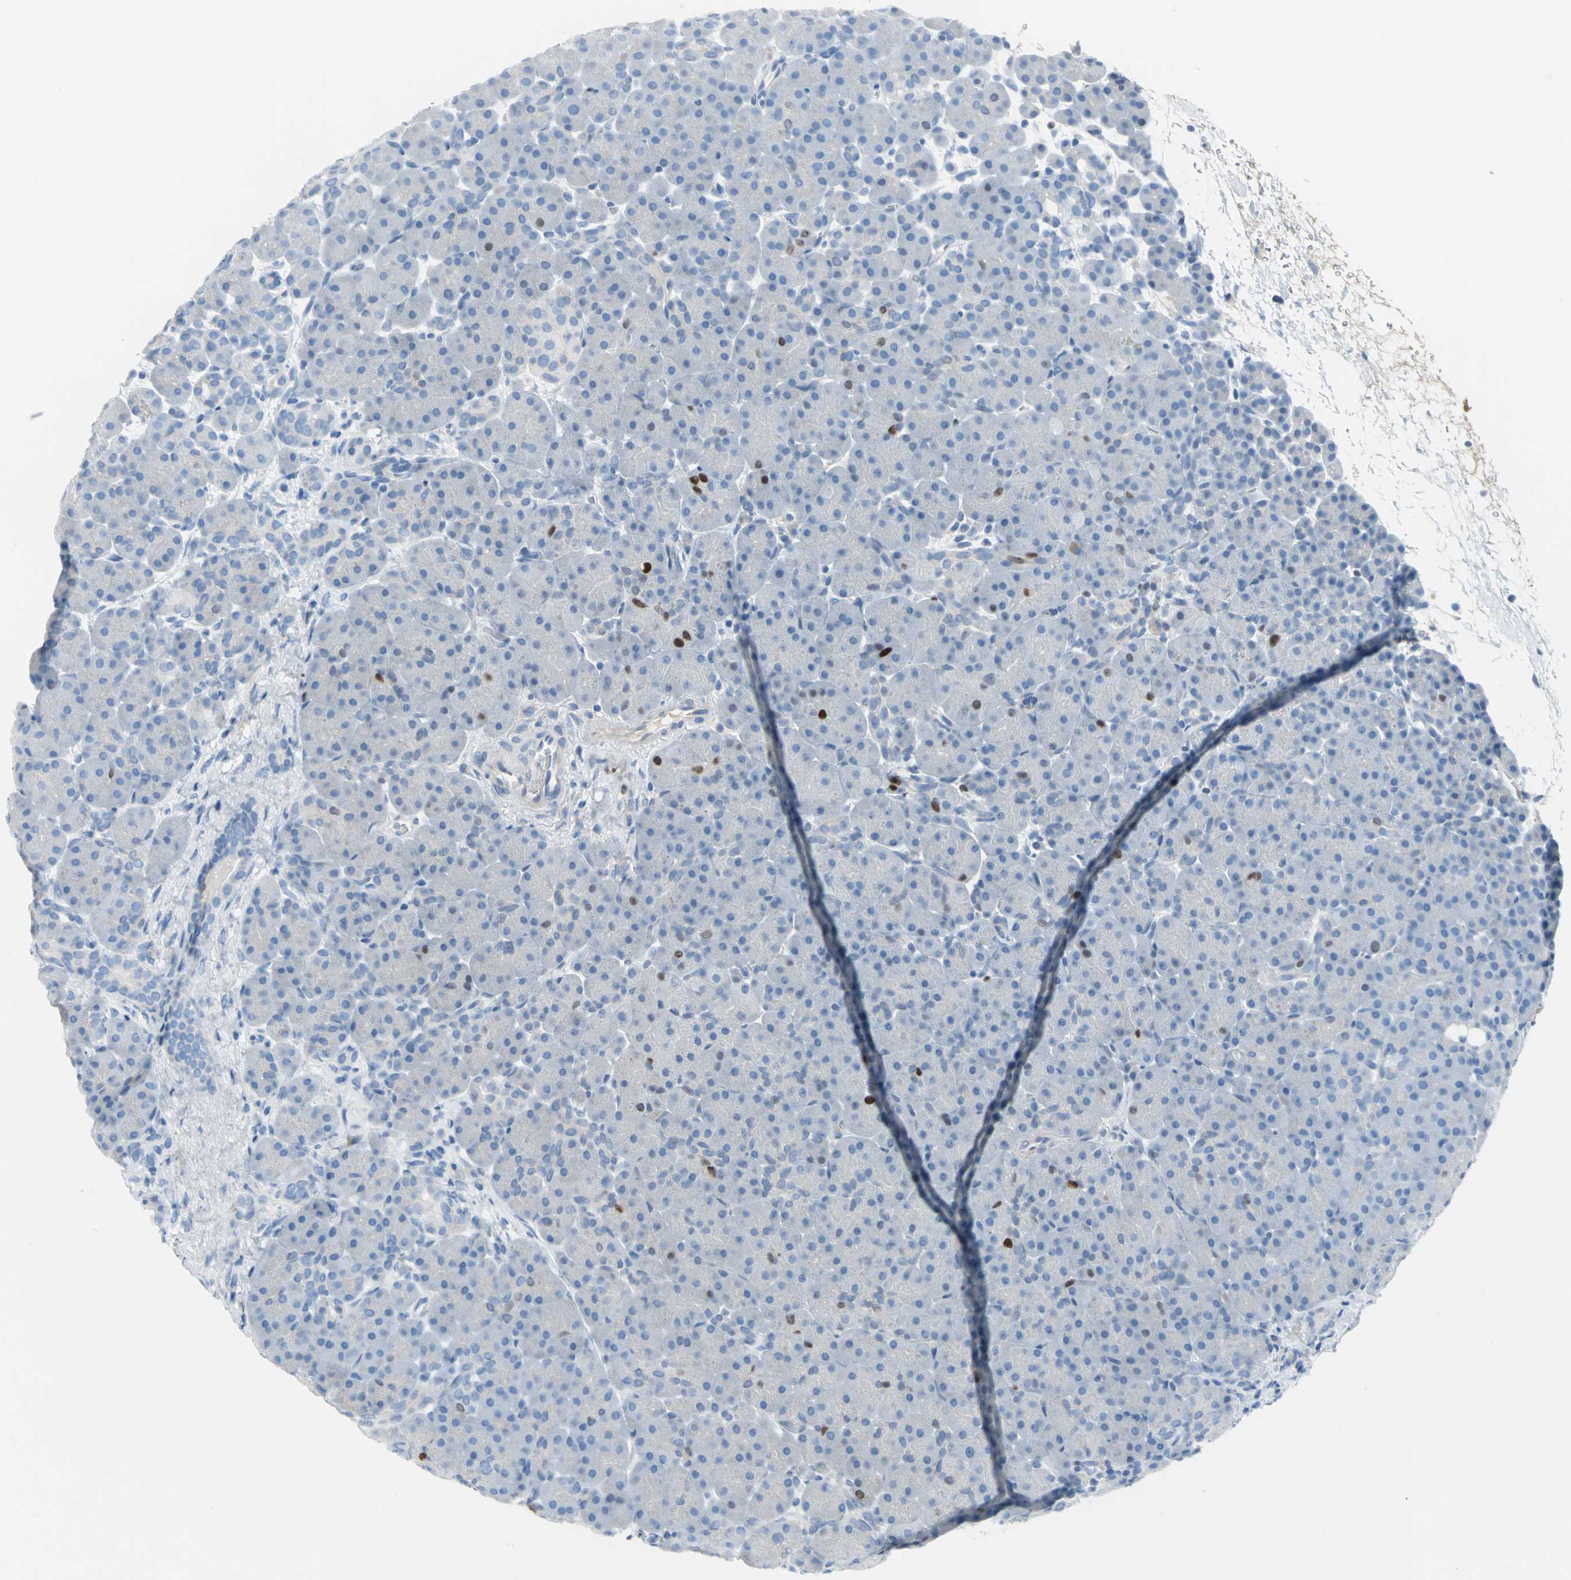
{"staining": {"intensity": "negative", "quantity": "none", "location": "none"}, "tissue": "pancreas", "cell_type": "Exocrine glandular cells", "image_type": "normal", "snomed": [{"axis": "morphology", "description": "Normal tissue, NOS"}, {"axis": "topography", "description": "Pancreas"}], "caption": "A micrograph of human pancreas is negative for staining in exocrine glandular cells. Brightfield microscopy of immunohistochemistry stained with DAB (3,3'-diaminobenzidine) (brown) and hematoxylin (blue), captured at high magnification.", "gene": "MCM3", "patient": {"sex": "male", "age": 66}}